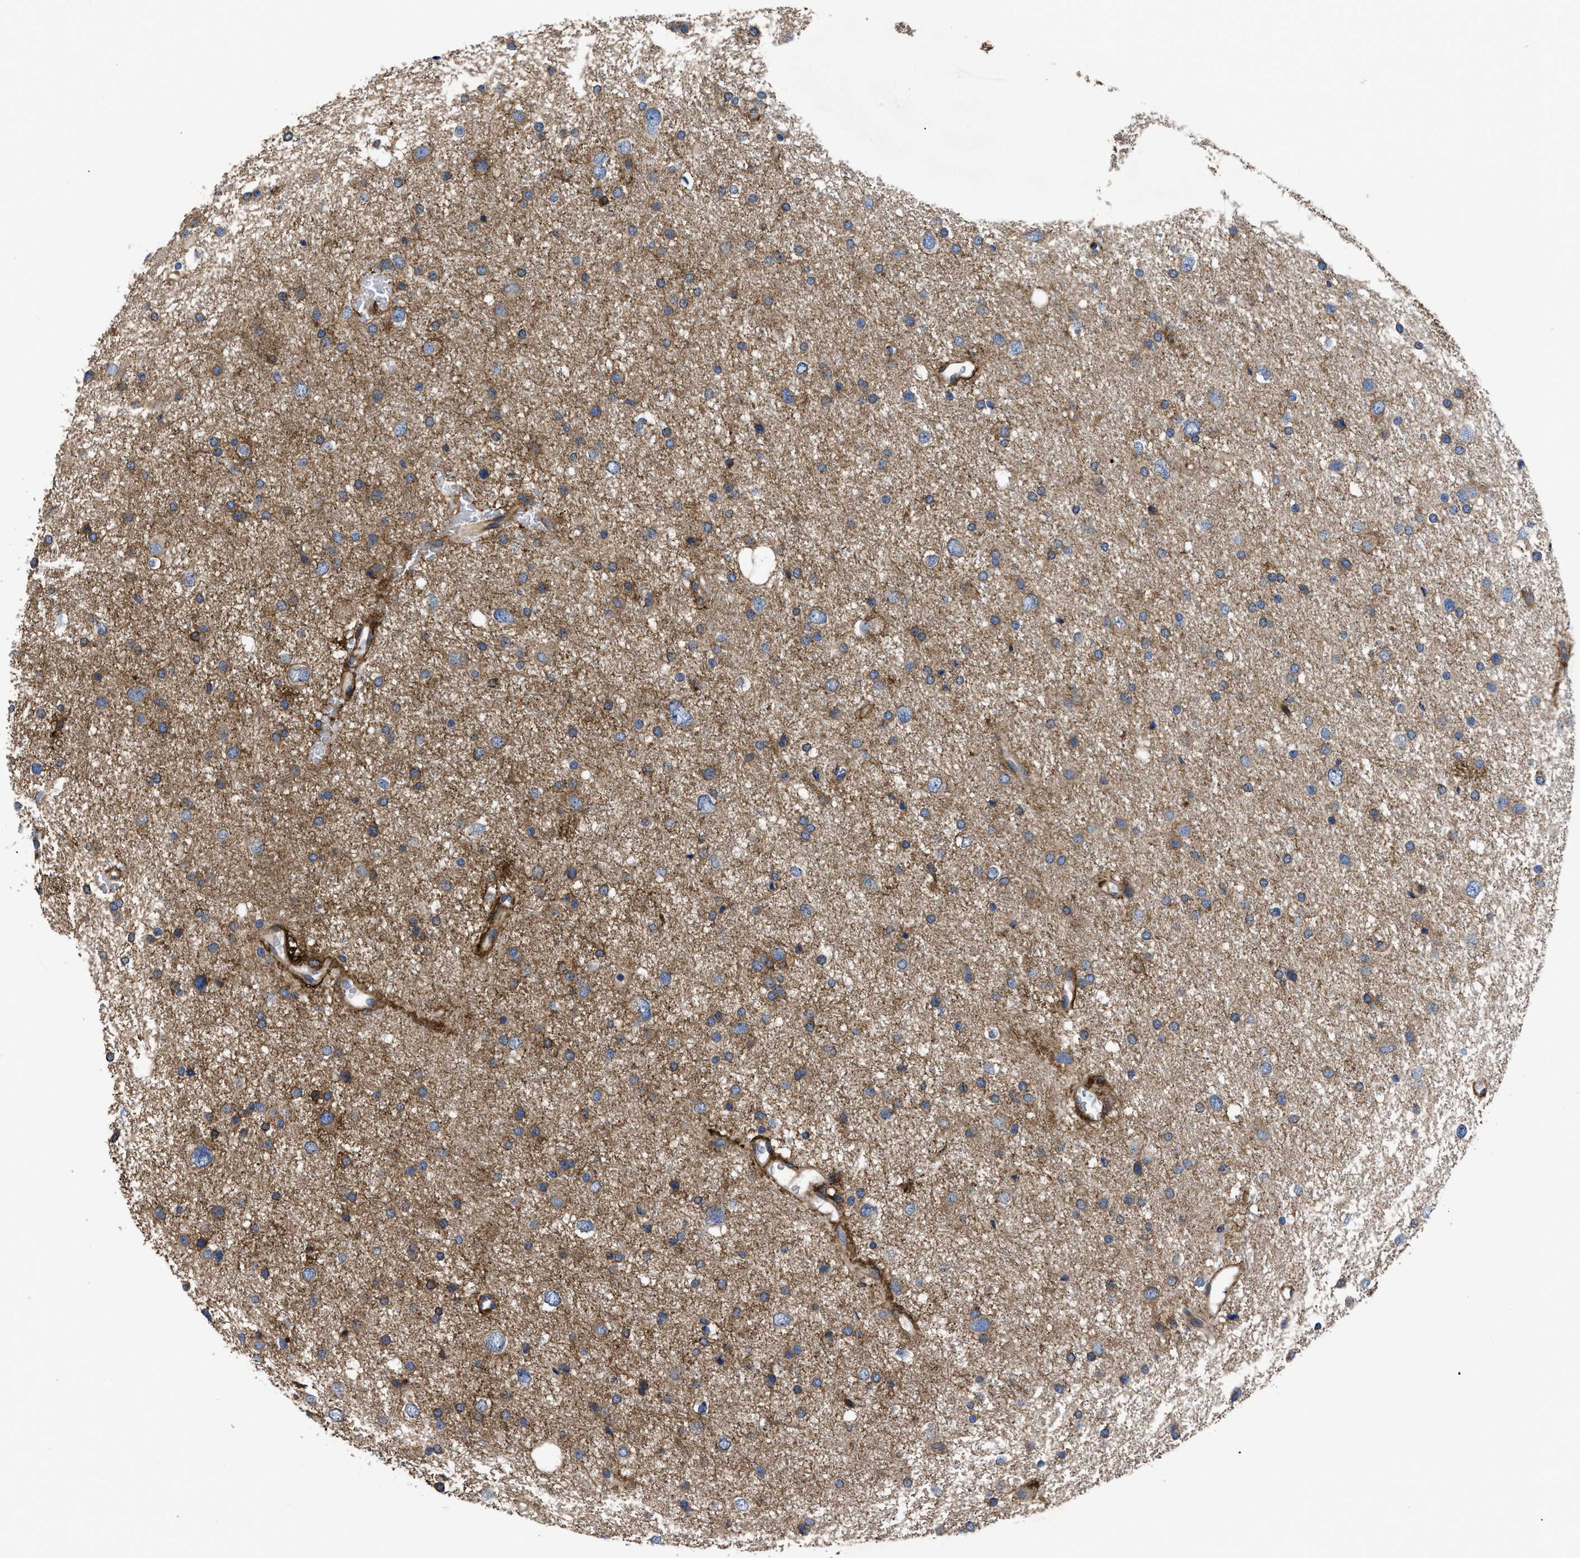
{"staining": {"intensity": "moderate", "quantity": "25%-75%", "location": "cytoplasmic/membranous"}, "tissue": "glioma", "cell_type": "Tumor cells", "image_type": "cancer", "snomed": [{"axis": "morphology", "description": "Glioma, malignant, Low grade"}, {"axis": "topography", "description": "Brain"}], "caption": "Brown immunohistochemical staining in human glioma reveals moderate cytoplasmic/membranous expression in about 25%-75% of tumor cells.", "gene": "NT5E", "patient": {"sex": "female", "age": 37}}